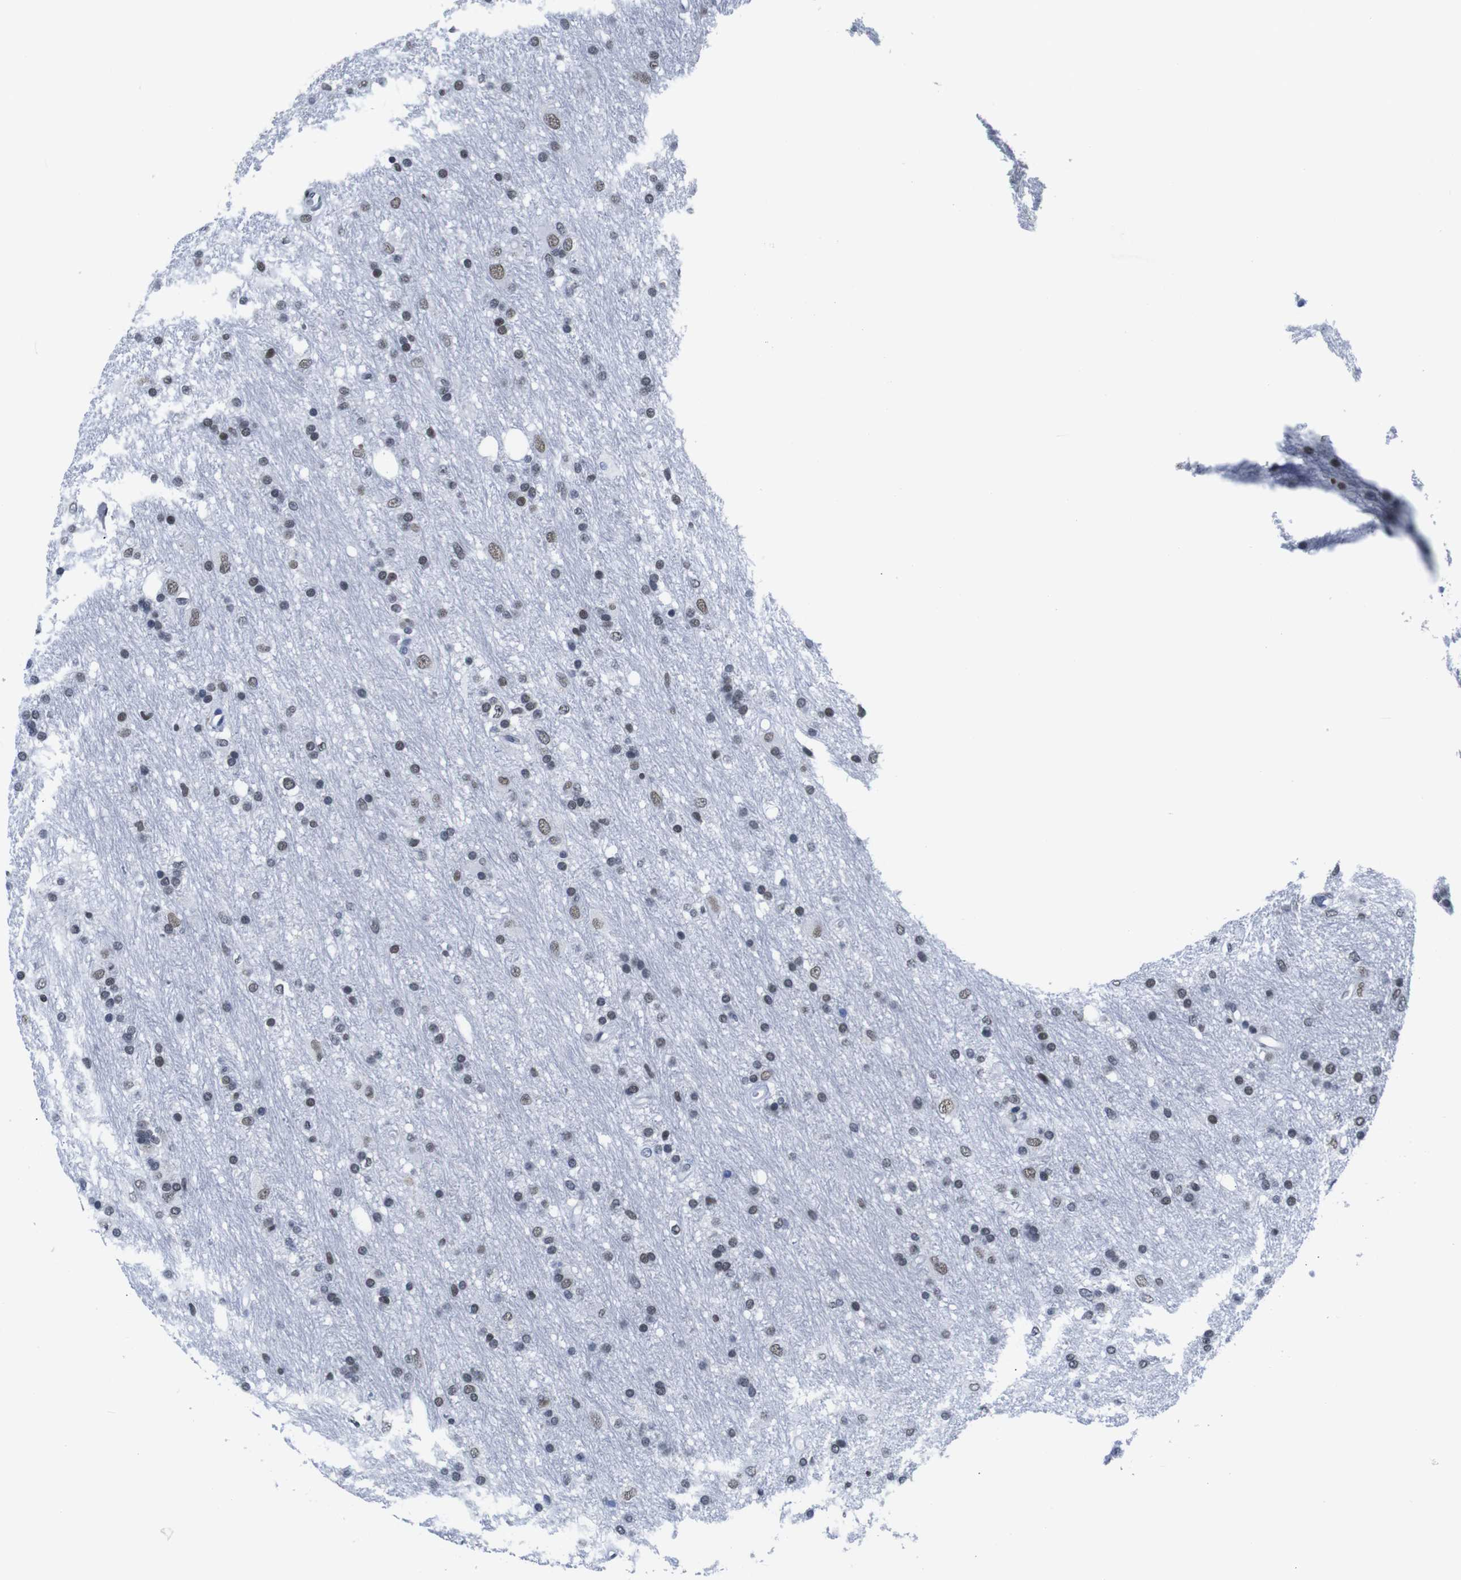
{"staining": {"intensity": "weak", "quantity": "25%-75%", "location": "nuclear"}, "tissue": "glioma", "cell_type": "Tumor cells", "image_type": "cancer", "snomed": [{"axis": "morphology", "description": "Glioma, malignant, Low grade"}, {"axis": "topography", "description": "Brain"}], "caption": "Human glioma stained for a protein (brown) reveals weak nuclear positive expression in approximately 25%-75% of tumor cells.", "gene": "ILDR2", "patient": {"sex": "male", "age": 77}}